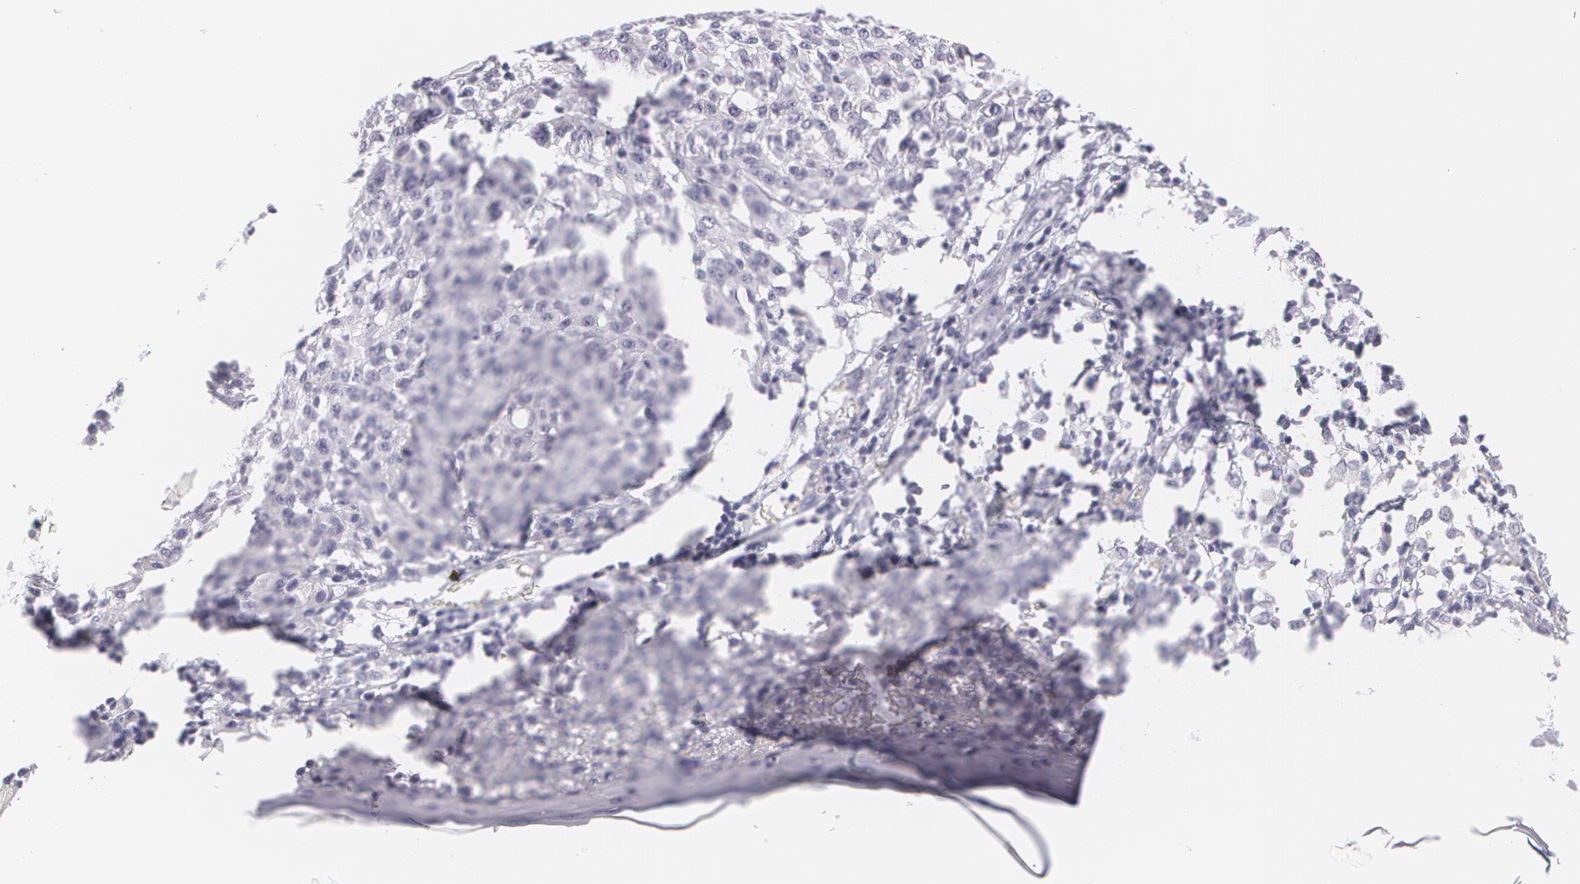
{"staining": {"intensity": "negative", "quantity": "none", "location": "none"}, "tissue": "melanoma", "cell_type": "Tumor cells", "image_type": "cancer", "snomed": [{"axis": "morphology", "description": "Malignant melanoma, NOS"}, {"axis": "topography", "description": "Skin"}], "caption": "Human malignant melanoma stained for a protein using immunohistochemistry displays no expression in tumor cells.", "gene": "MBNL3", "patient": {"sex": "female", "age": 49}}